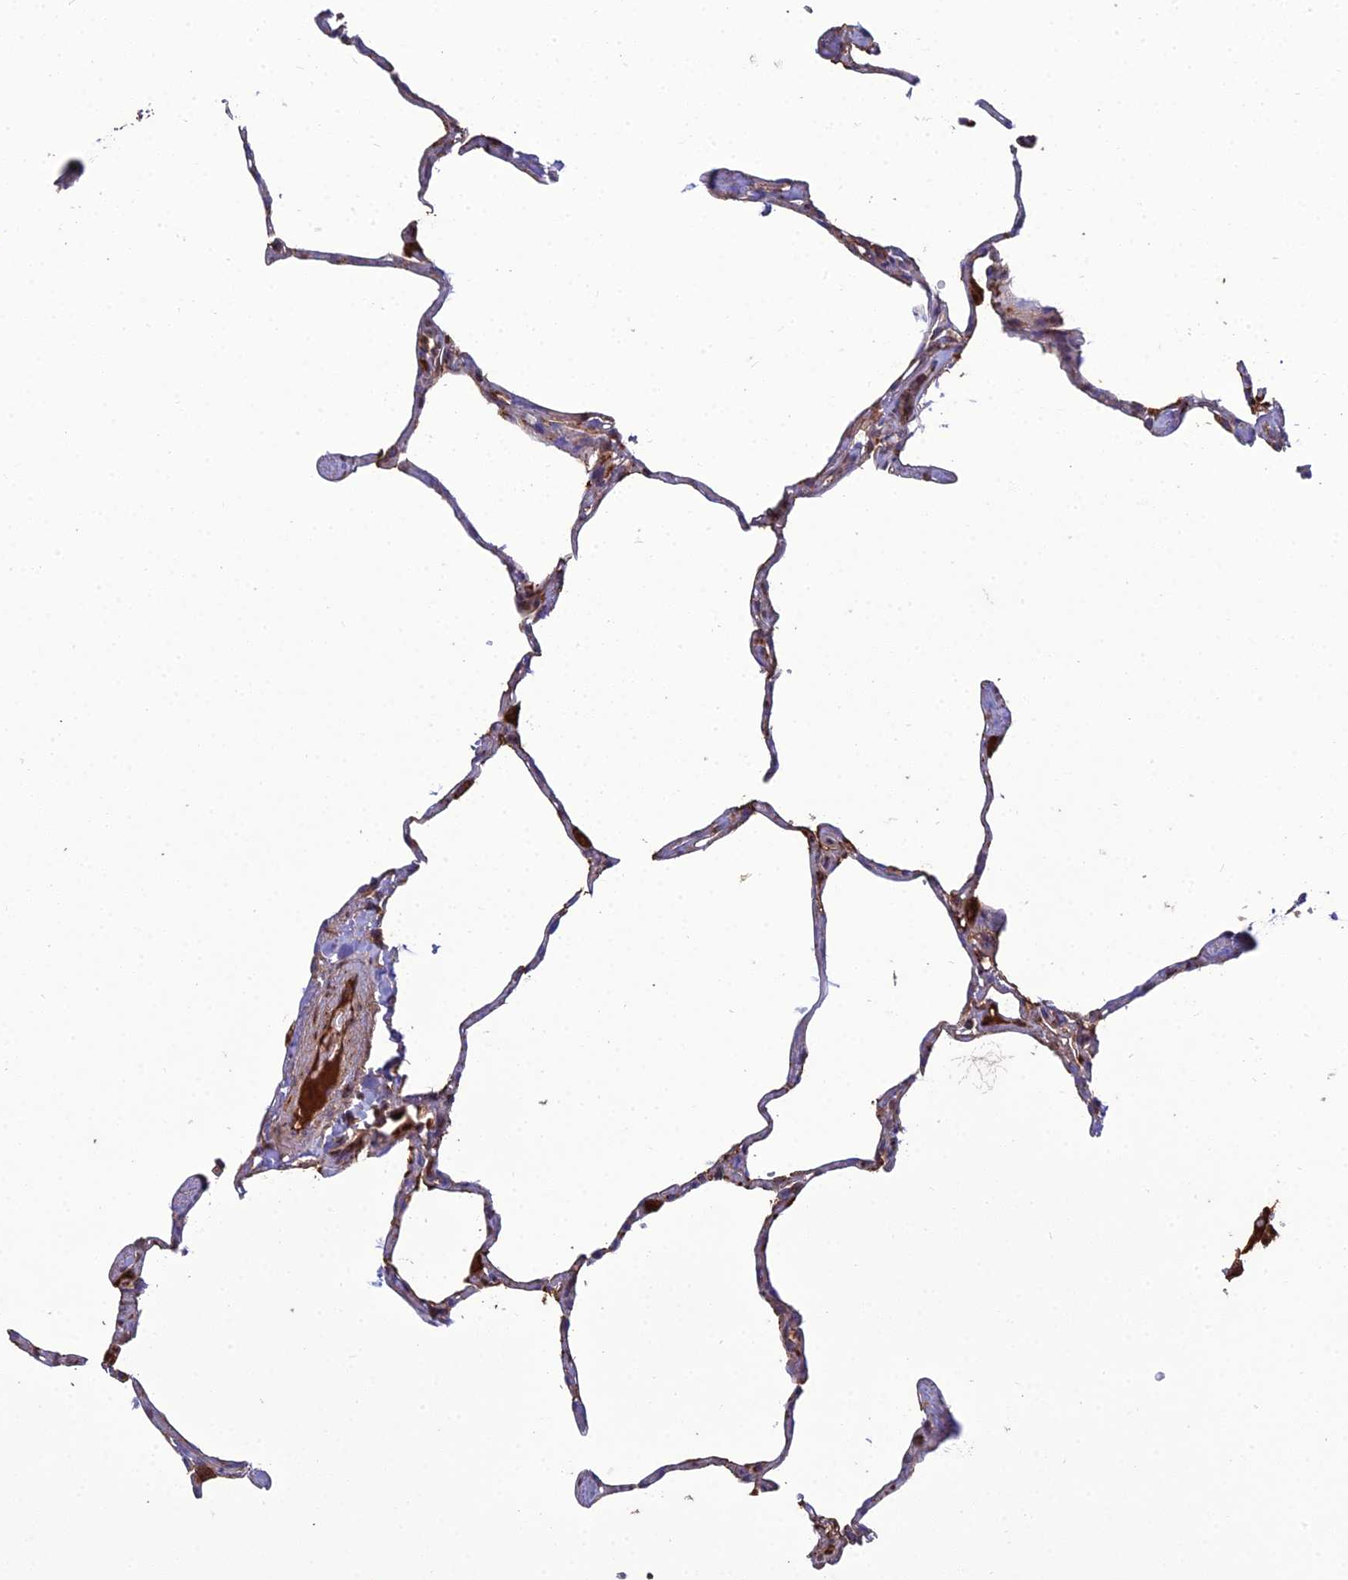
{"staining": {"intensity": "moderate", "quantity": ">75%", "location": "cytoplasmic/membranous"}, "tissue": "lung", "cell_type": "Alveolar cells", "image_type": "normal", "snomed": [{"axis": "morphology", "description": "Normal tissue, NOS"}, {"axis": "topography", "description": "Lung"}], "caption": "A micrograph showing moderate cytoplasmic/membranous positivity in approximately >75% of alveolar cells in normal lung, as visualized by brown immunohistochemical staining.", "gene": "LNPEP", "patient": {"sex": "male", "age": 65}}